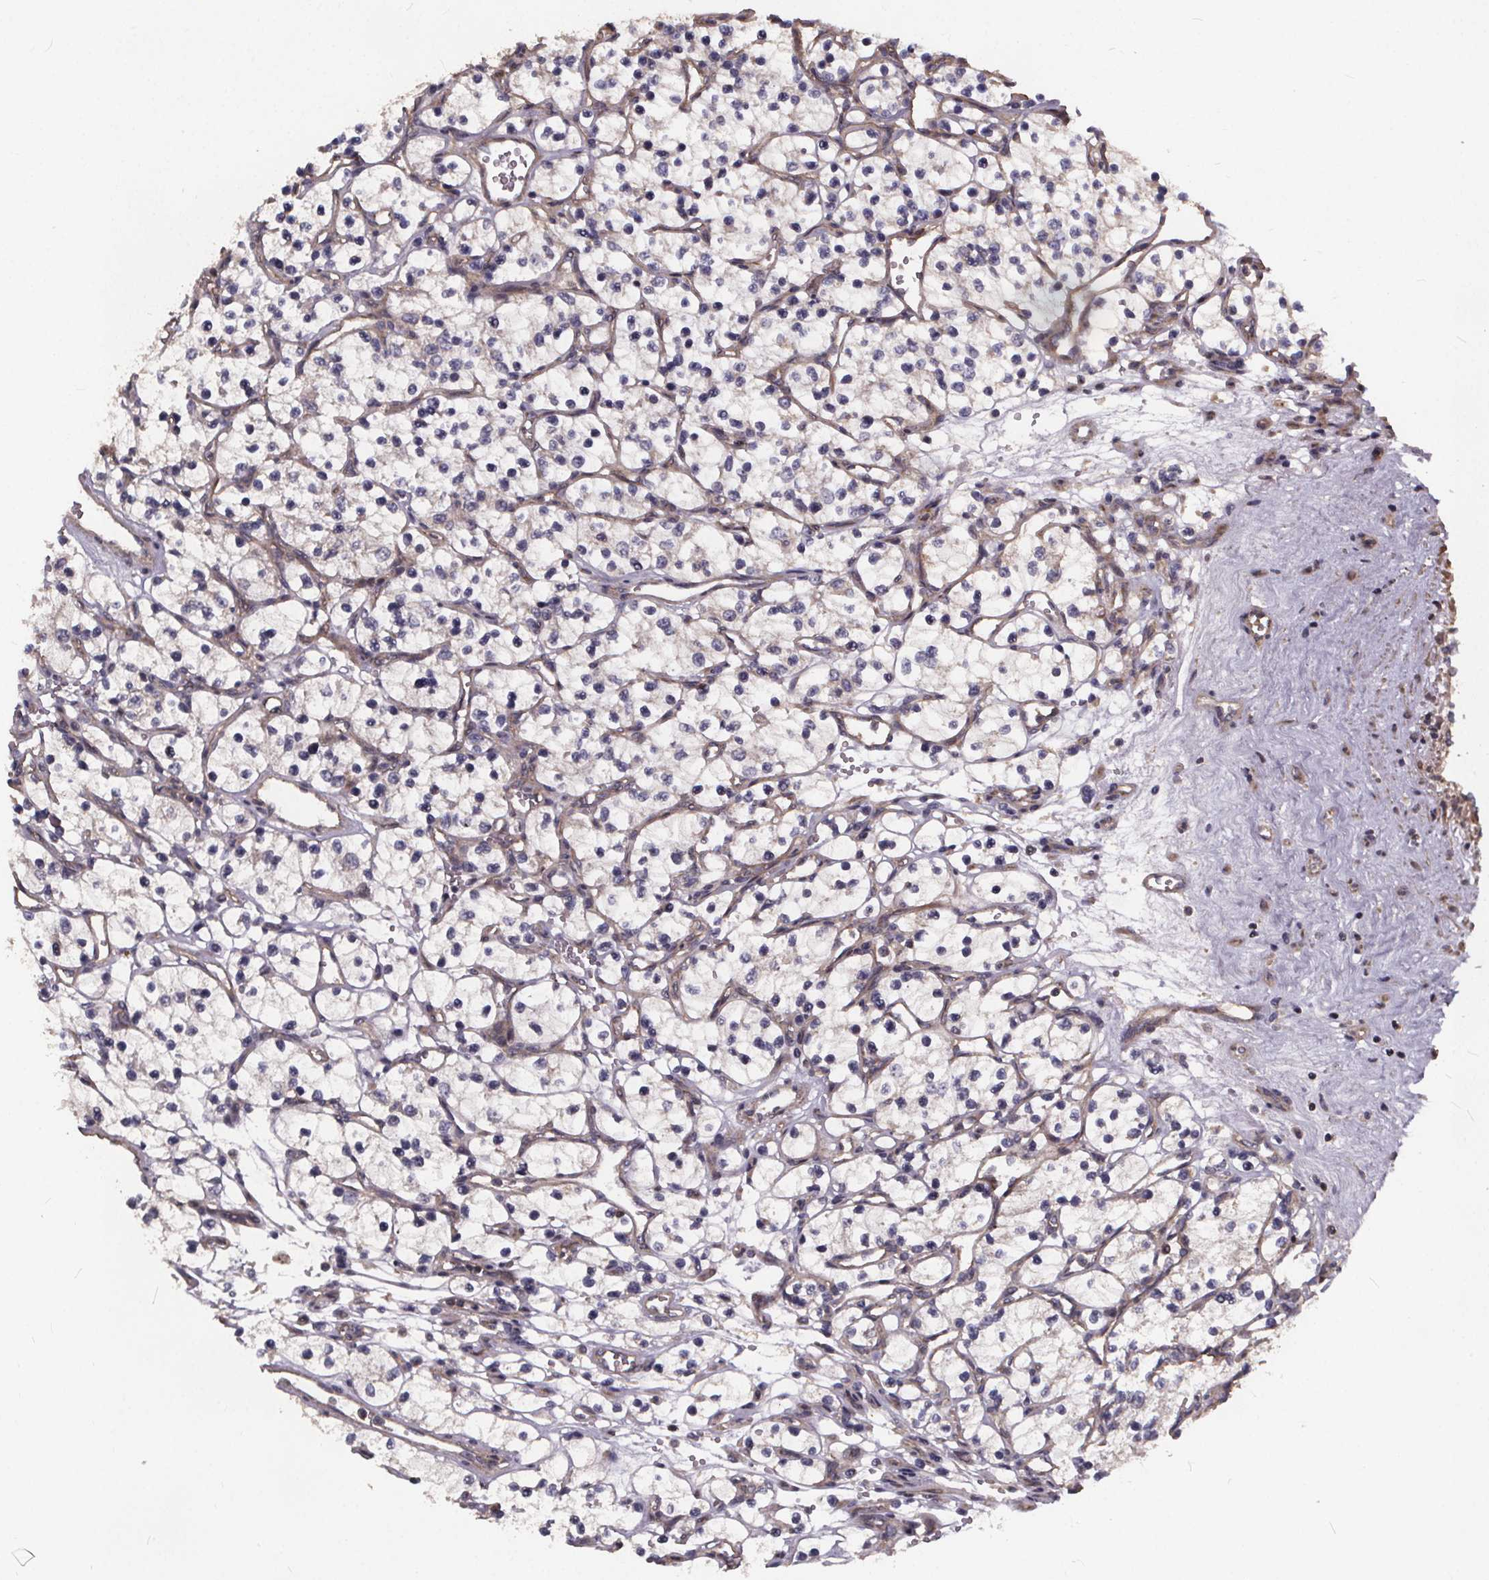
{"staining": {"intensity": "negative", "quantity": "none", "location": "none"}, "tissue": "renal cancer", "cell_type": "Tumor cells", "image_type": "cancer", "snomed": [{"axis": "morphology", "description": "Adenocarcinoma, NOS"}, {"axis": "topography", "description": "Kidney"}], "caption": "A histopathology image of renal cancer (adenocarcinoma) stained for a protein shows no brown staining in tumor cells.", "gene": "YME1L1", "patient": {"sex": "female", "age": 69}}